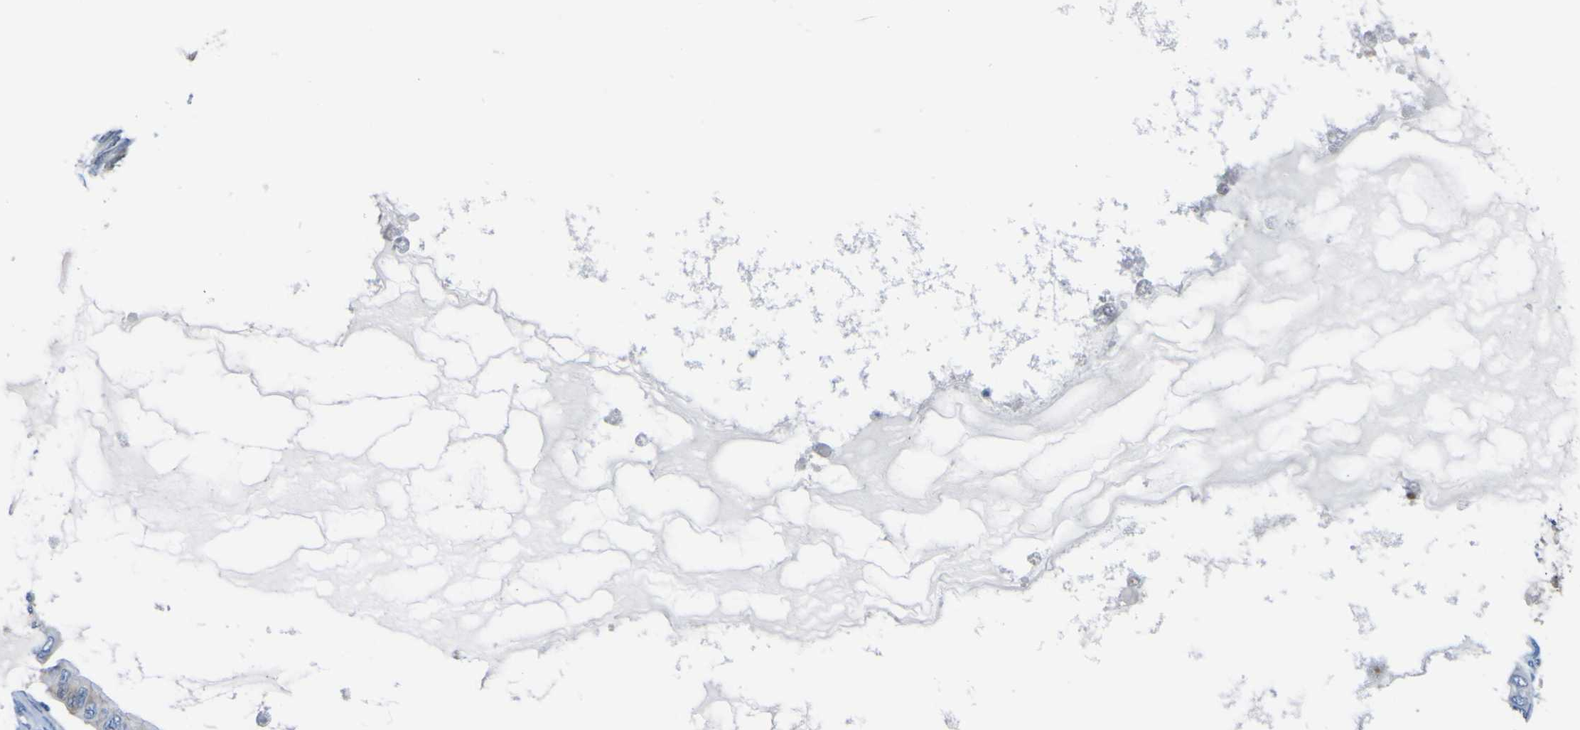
{"staining": {"intensity": "negative", "quantity": "none", "location": "none"}, "tissue": "ovarian cancer", "cell_type": "Tumor cells", "image_type": "cancer", "snomed": [{"axis": "morphology", "description": "Cystadenocarcinoma, mucinous, NOS"}, {"axis": "topography", "description": "Ovary"}], "caption": "The IHC micrograph has no significant staining in tumor cells of ovarian cancer tissue.", "gene": "AGAP3", "patient": {"sex": "female", "age": 80}}